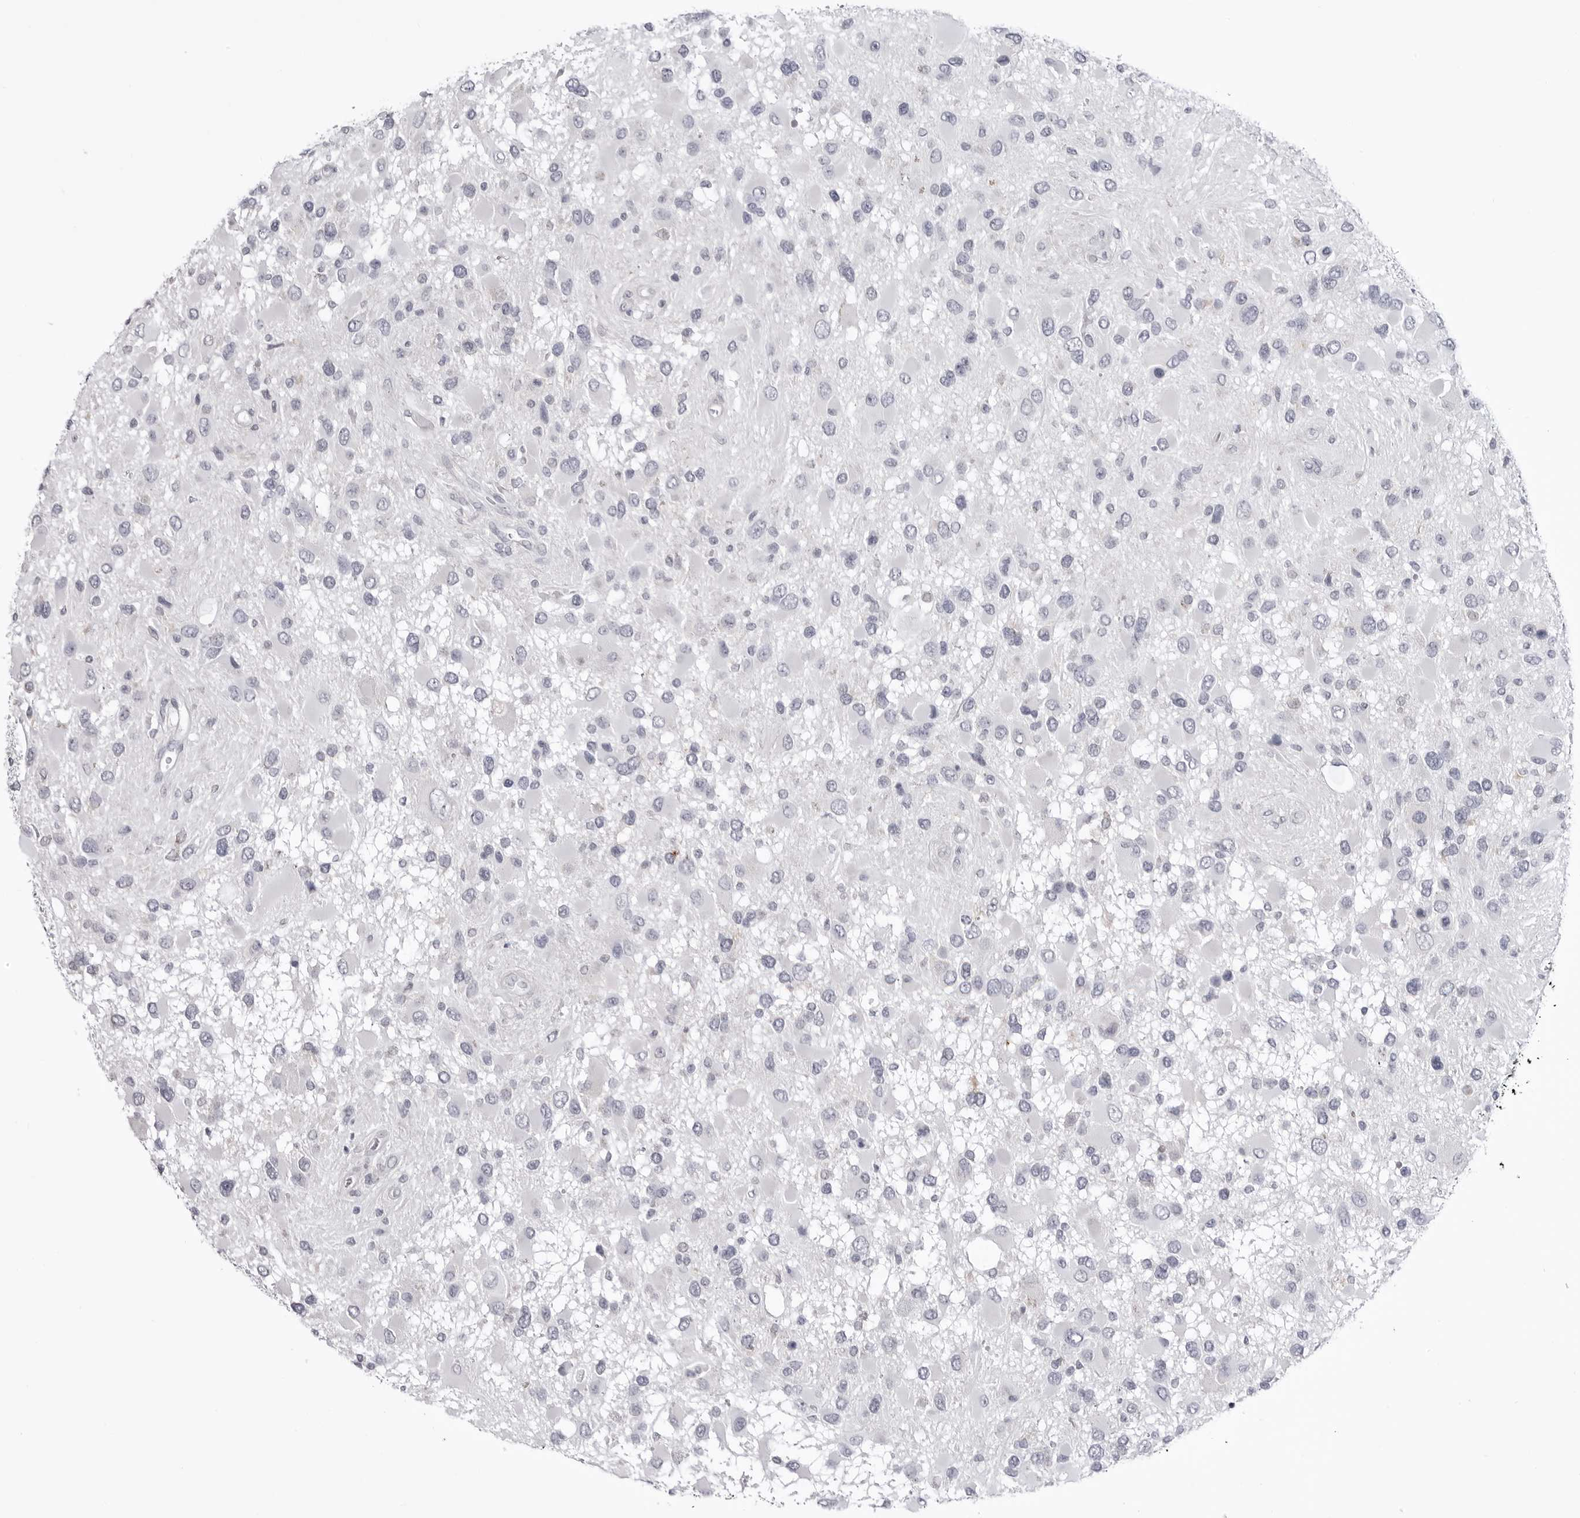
{"staining": {"intensity": "negative", "quantity": "none", "location": "none"}, "tissue": "glioma", "cell_type": "Tumor cells", "image_type": "cancer", "snomed": [{"axis": "morphology", "description": "Glioma, malignant, High grade"}, {"axis": "topography", "description": "Brain"}], "caption": "This image is of malignant glioma (high-grade) stained with IHC to label a protein in brown with the nuclei are counter-stained blue. There is no positivity in tumor cells.", "gene": "STAP2", "patient": {"sex": "male", "age": 53}}